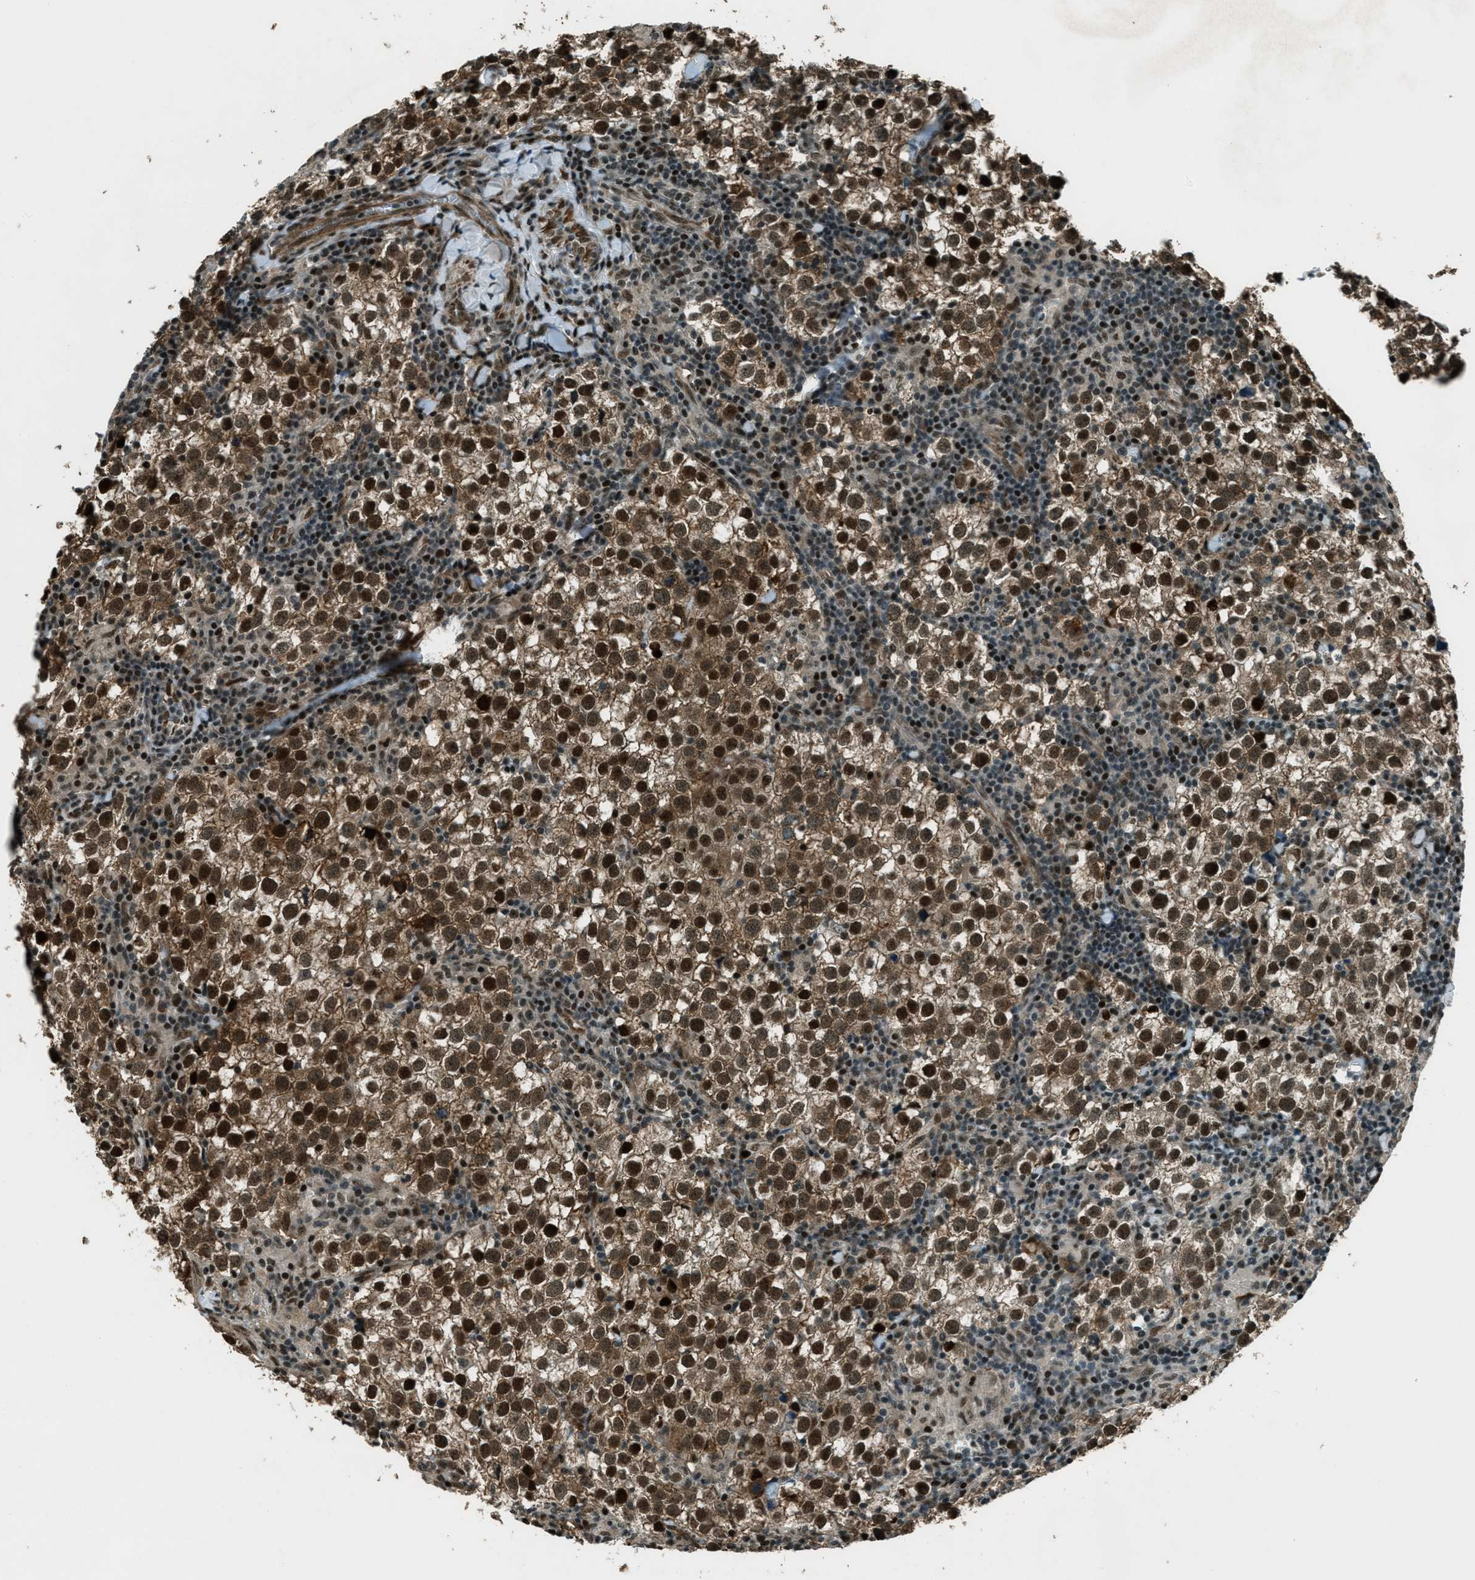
{"staining": {"intensity": "strong", "quantity": ">75%", "location": "cytoplasmic/membranous,nuclear"}, "tissue": "testis cancer", "cell_type": "Tumor cells", "image_type": "cancer", "snomed": [{"axis": "morphology", "description": "Seminoma, NOS"}, {"axis": "morphology", "description": "Carcinoma, Embryonal, NOS"}, {"axis": "topography", "description": "Testis"}], "caption": "Human testis seminoma stained for a protein (brown) shows strong cytoplasmic/membranous and nuclear positive staining in about >75% of tumor cells.", "gene": "TARDBP", "patient": {"sex": "male", "age": 36}}